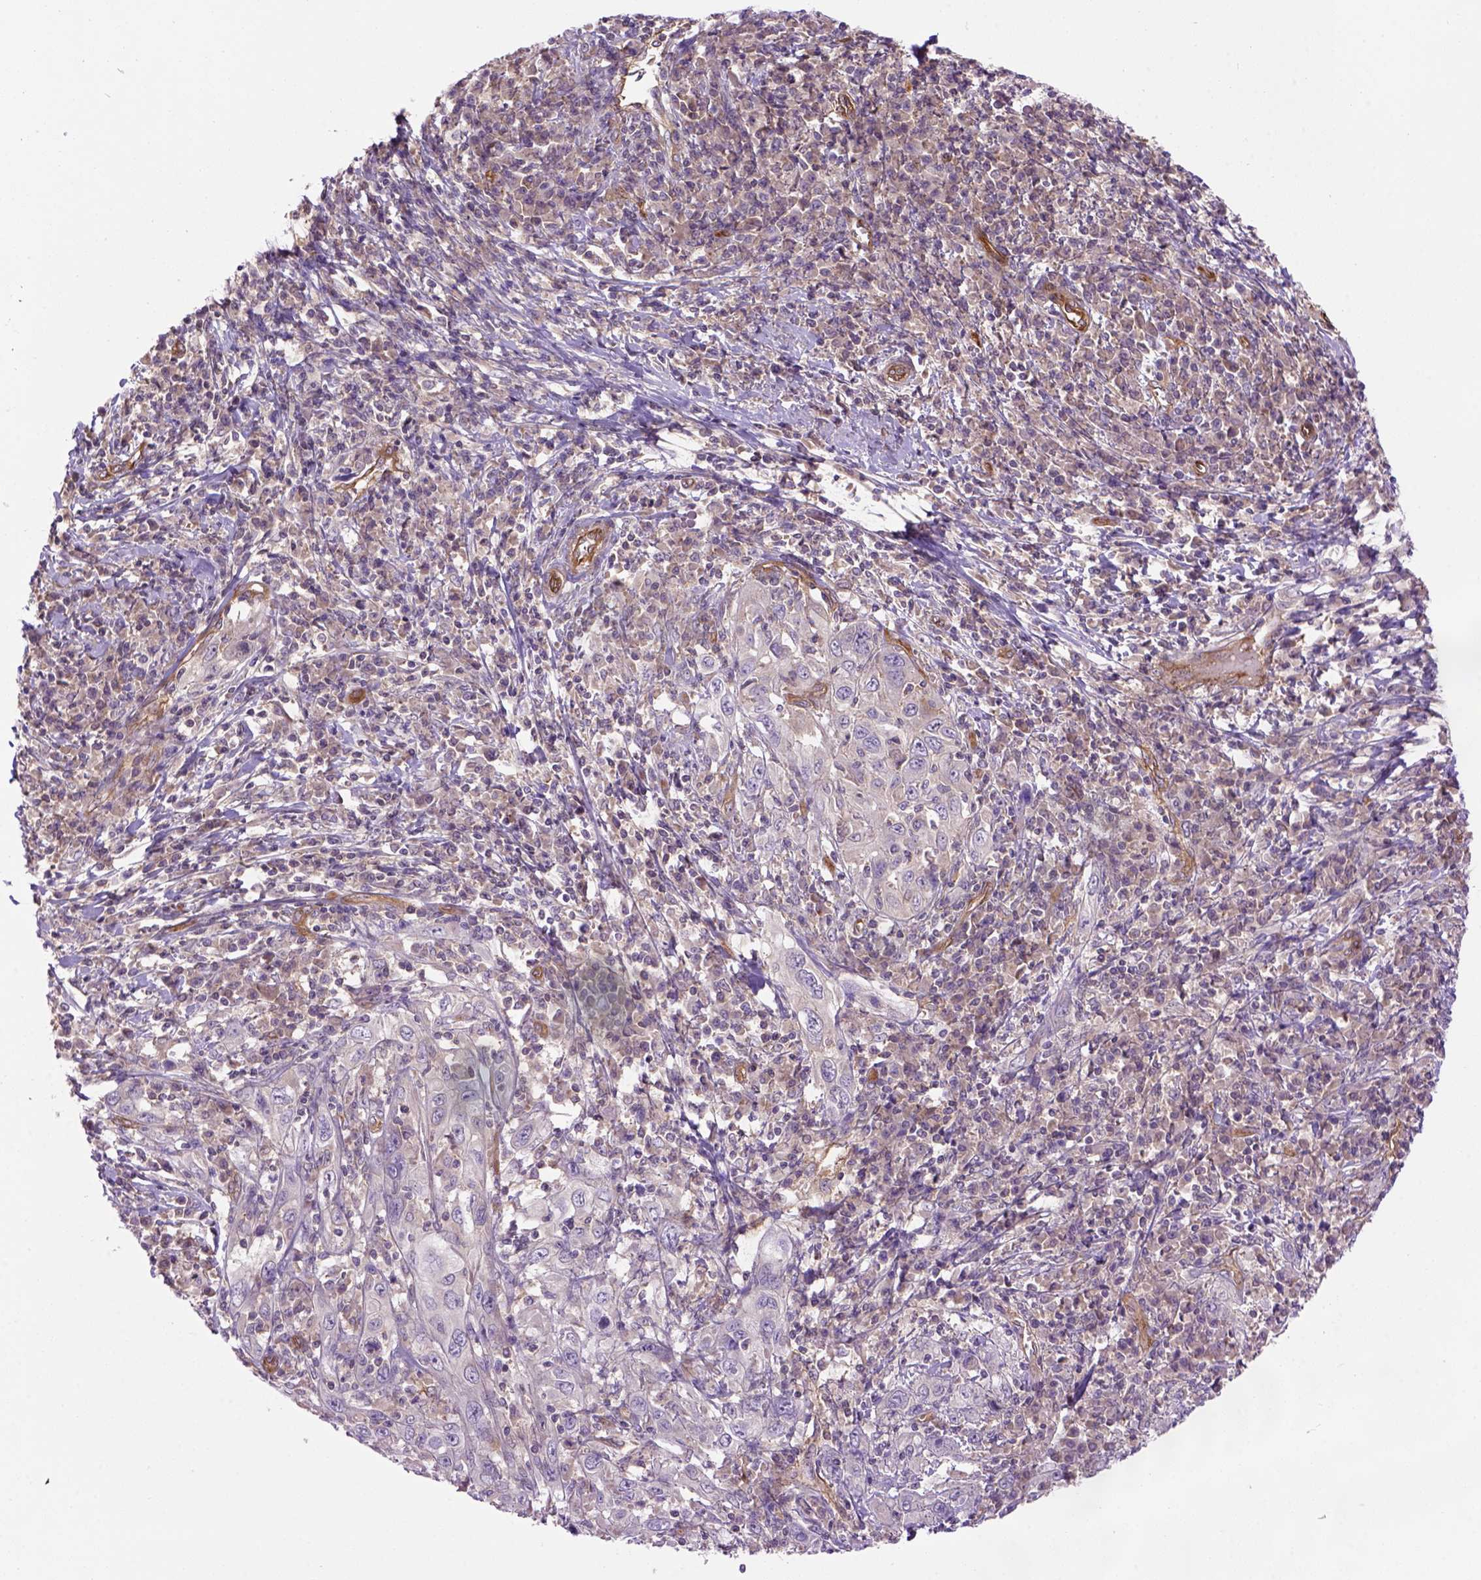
{"staining": {"intensity": "weak", "quantity": "25%-75%", "location": "cytoplasmic/membranous"}, "tissue": "cervical cancer", "cell_type": "Tumor cells", "image_type": "cancer", "snomed": [{"axis": "morphology", "description": "Squamous cell carcinoma, NOS"}, {"axis": "topography", "description": "Cervix"}], "caption": "A brown stain labels weak cytoplasmic/membranous staining of a protein in human squamous cell carcinoma (cervical) tumor cells.", "gene": "CASKIN2", "patient": {"sex": "female", "age": 46}}